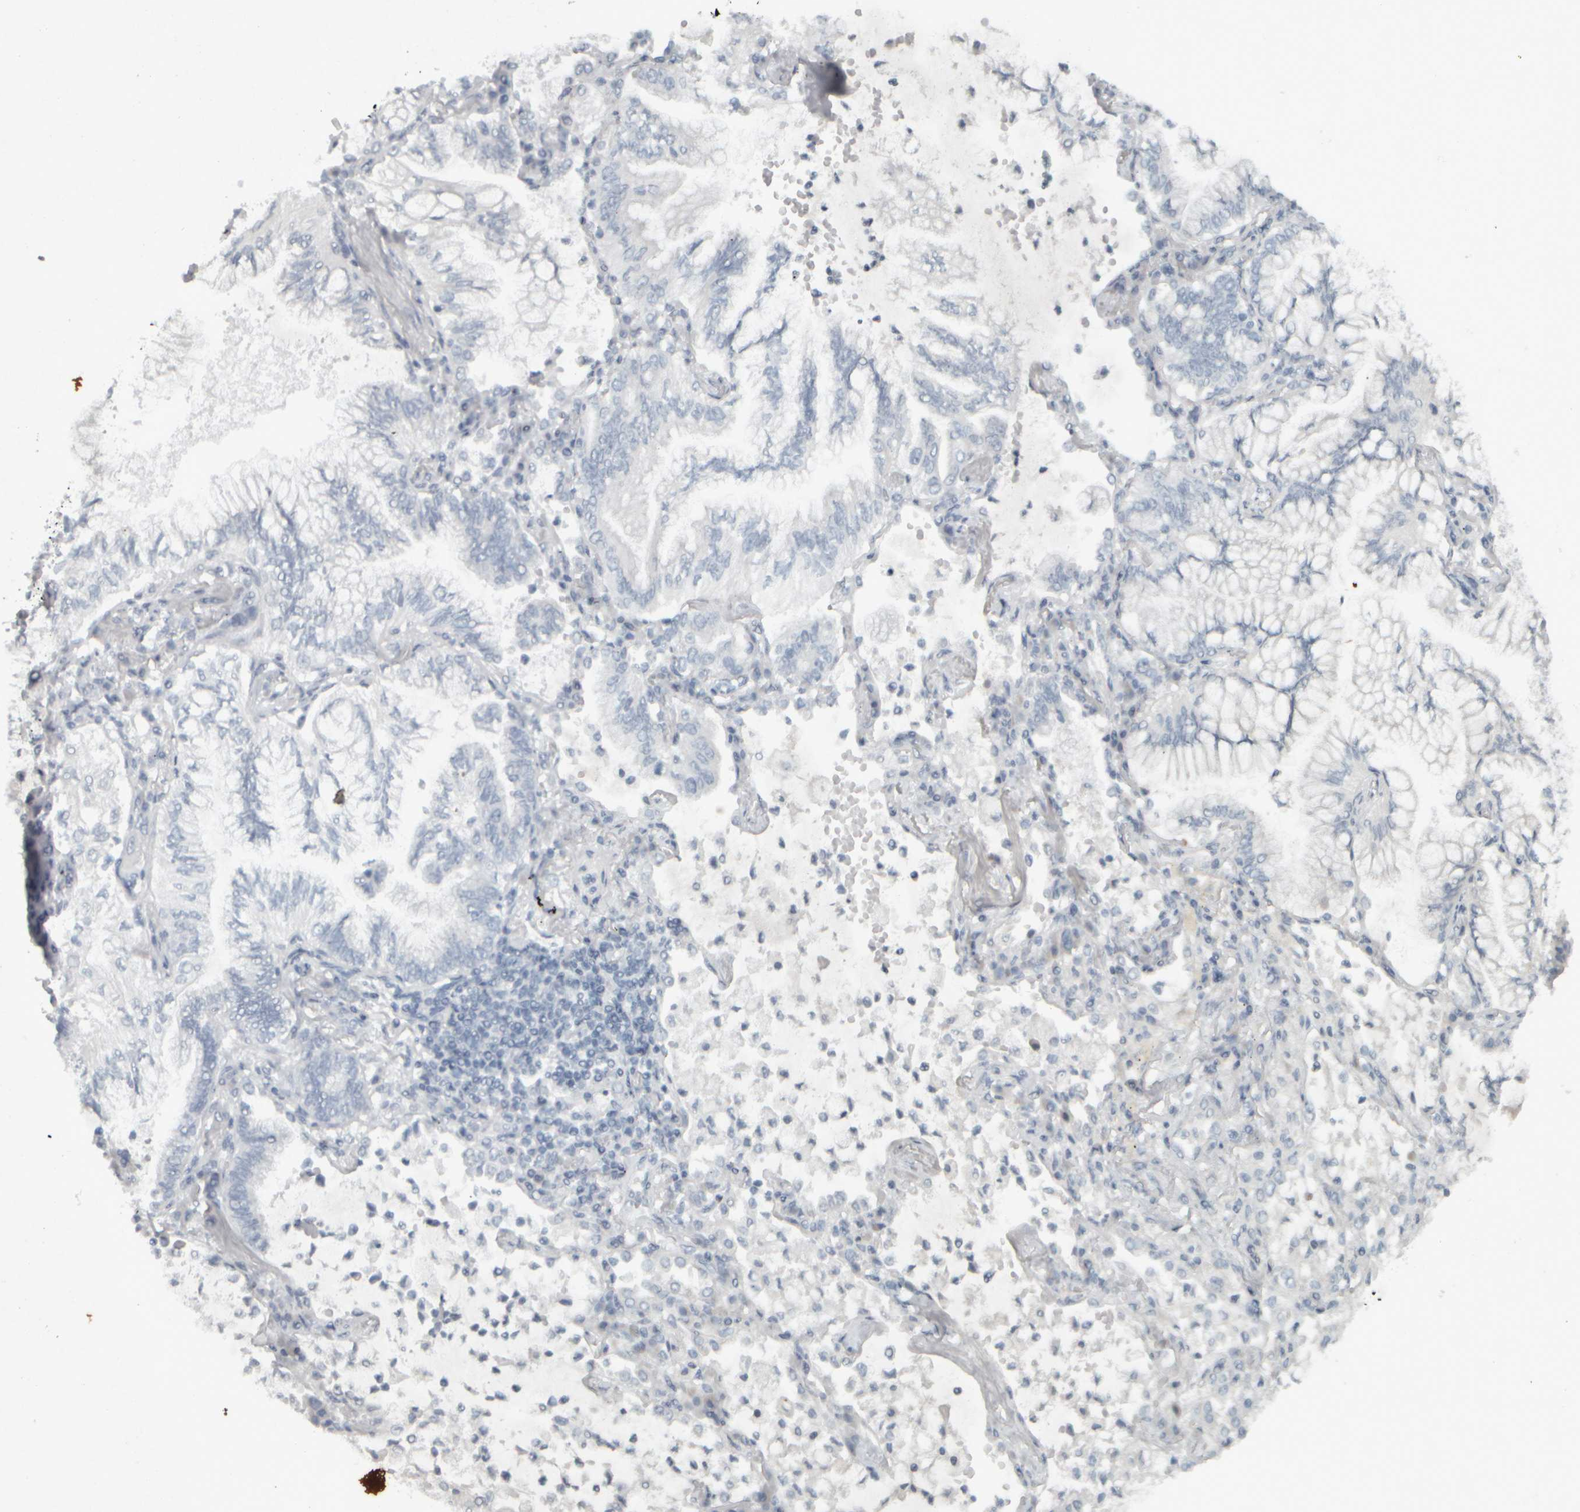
{"staining": {"intensity": "negative", "quantity": "none", "location": "none"}, "tissue": "lung cancer", "cell_type": "Tumor cells", "image_type": "cancer", "snomed": [{"axis": "morphology", "description": "Adenocarcinoma, NOS"}, {"axis": "topography", "description": "Lung"}], "caption": "Tumor cells are negative for brown protein staining in lung cancer.", "gene": "NAPG", "patient": {"sex": "female", "age": 70}}